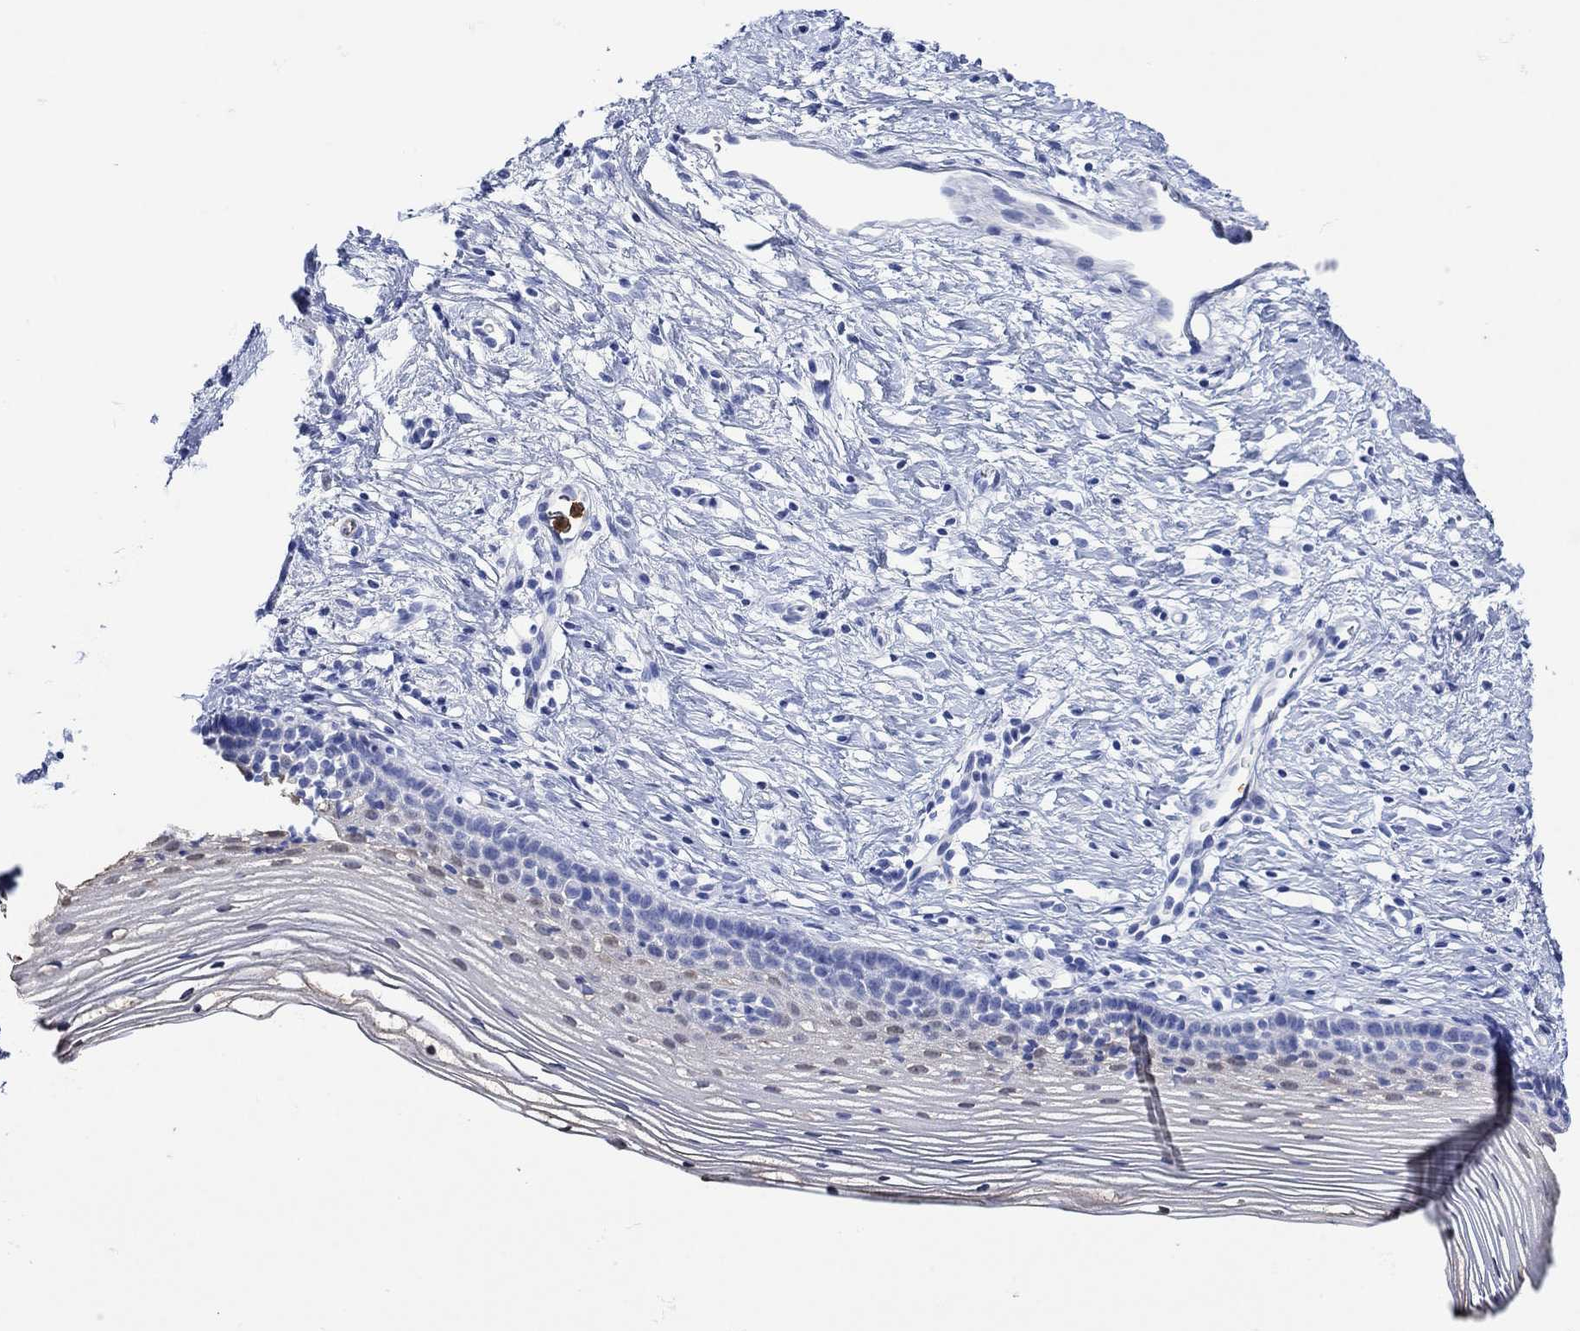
{"staining": {"intensity": "negative", "quantity": "none", "location": "none"}, "tissue": "cervix", "cell_type": "Glandular cells", "image_type": "normal", "snomed": [{"axis": "morphology", "description": "Normal tissue, NOS"}, {"axis": "topography", "description": "Cervix"}], "caption": "This is a photomicrograph of immunohistochemistry staining of normal cervix, which shows no staining in glandular cells.", "gene": "LINGO3", "patient": {"sex": "female", "age": 39}}